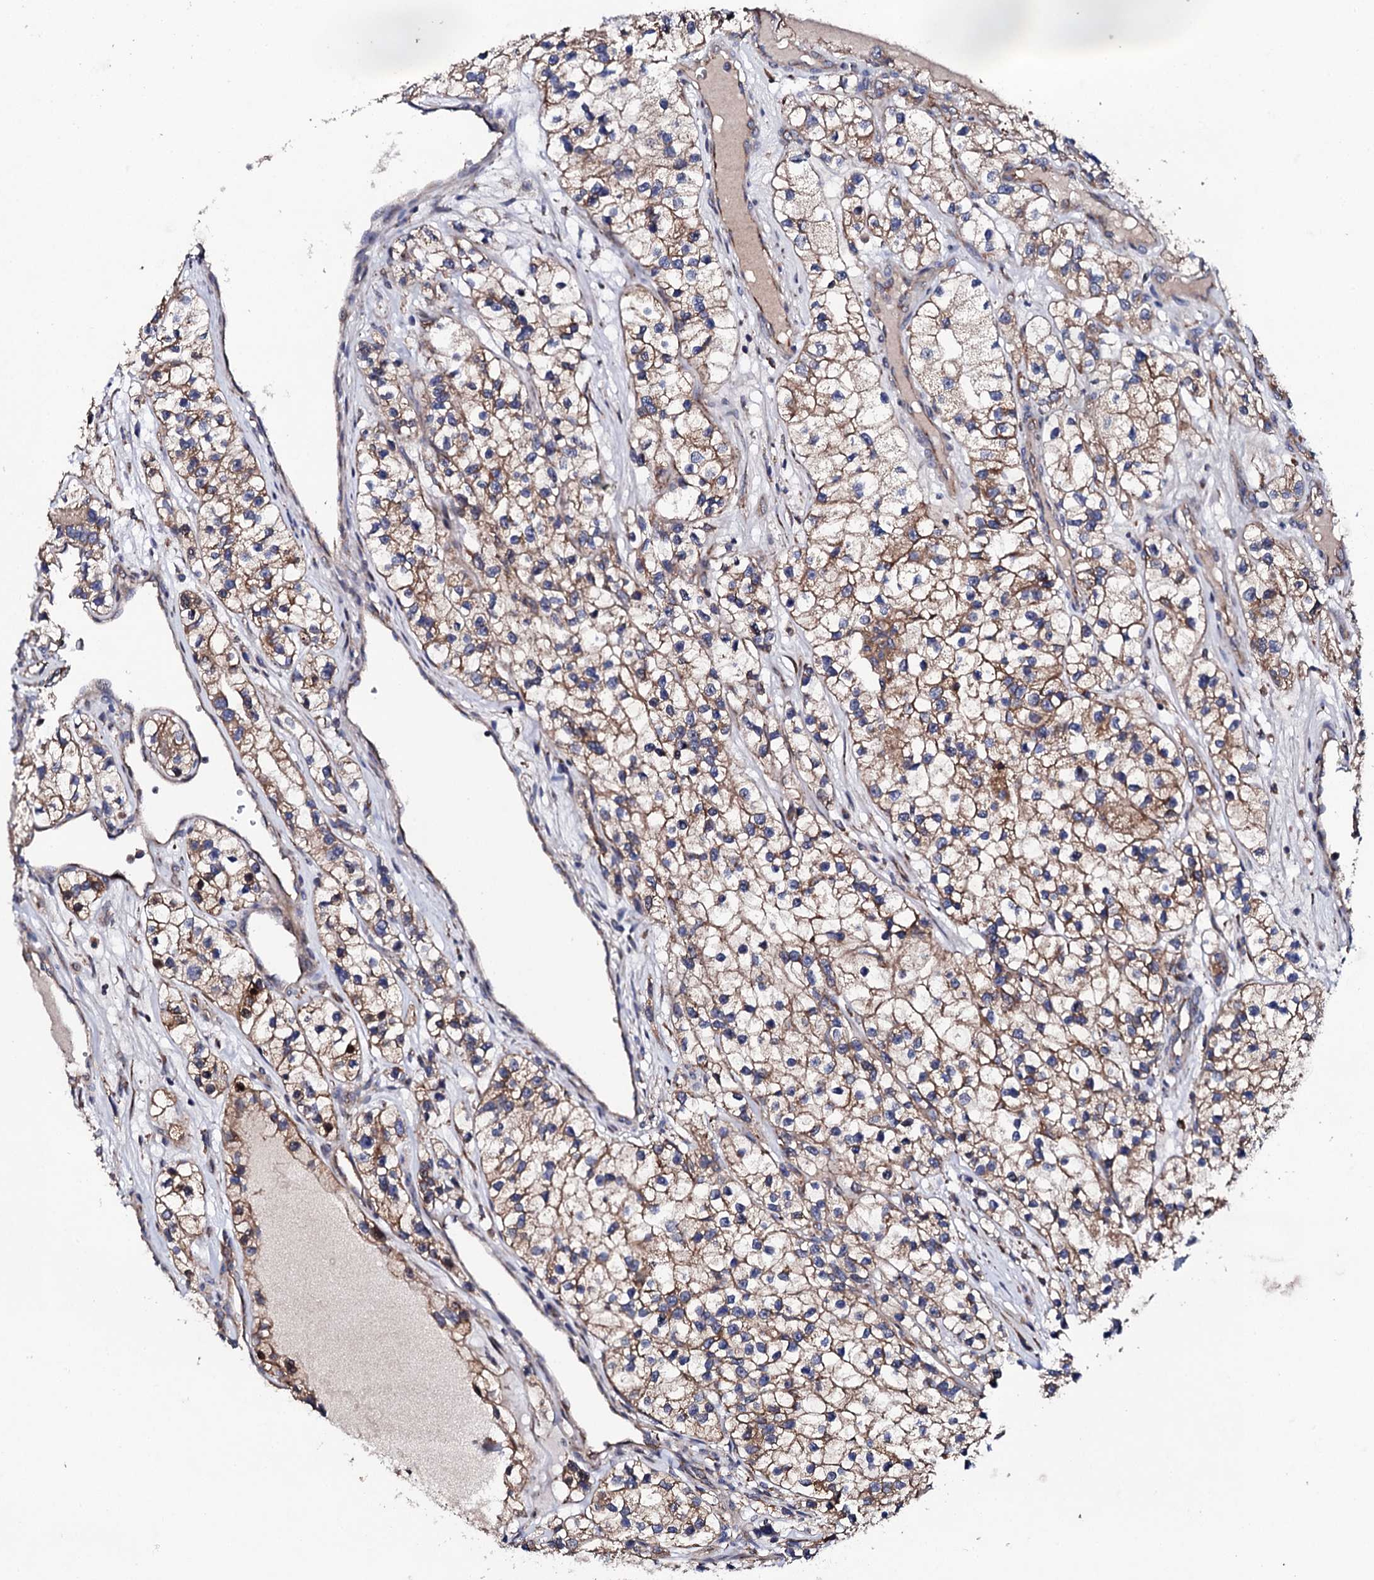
{"staining": {"intensity": "moderate", "quantity": ">75%", "location": "cytoplasmic/membranous"}, "tissue": "renal cancer", "cell_type": "Tumor cells", "image_type": "cancer", "snomed": [{"axis": "morphology", "description": "Adenocarcinoma, NOS"}, {"axis": "topography", "description": "Kidney"}], "caption": "Protein staining demonstrates moderate cytoplasmic/membranous expression in about >75% of tumor cells in adenocarcinoma (renal).", "gene": "LIPT2", "patient": {"sex": "female", "age": 57}}